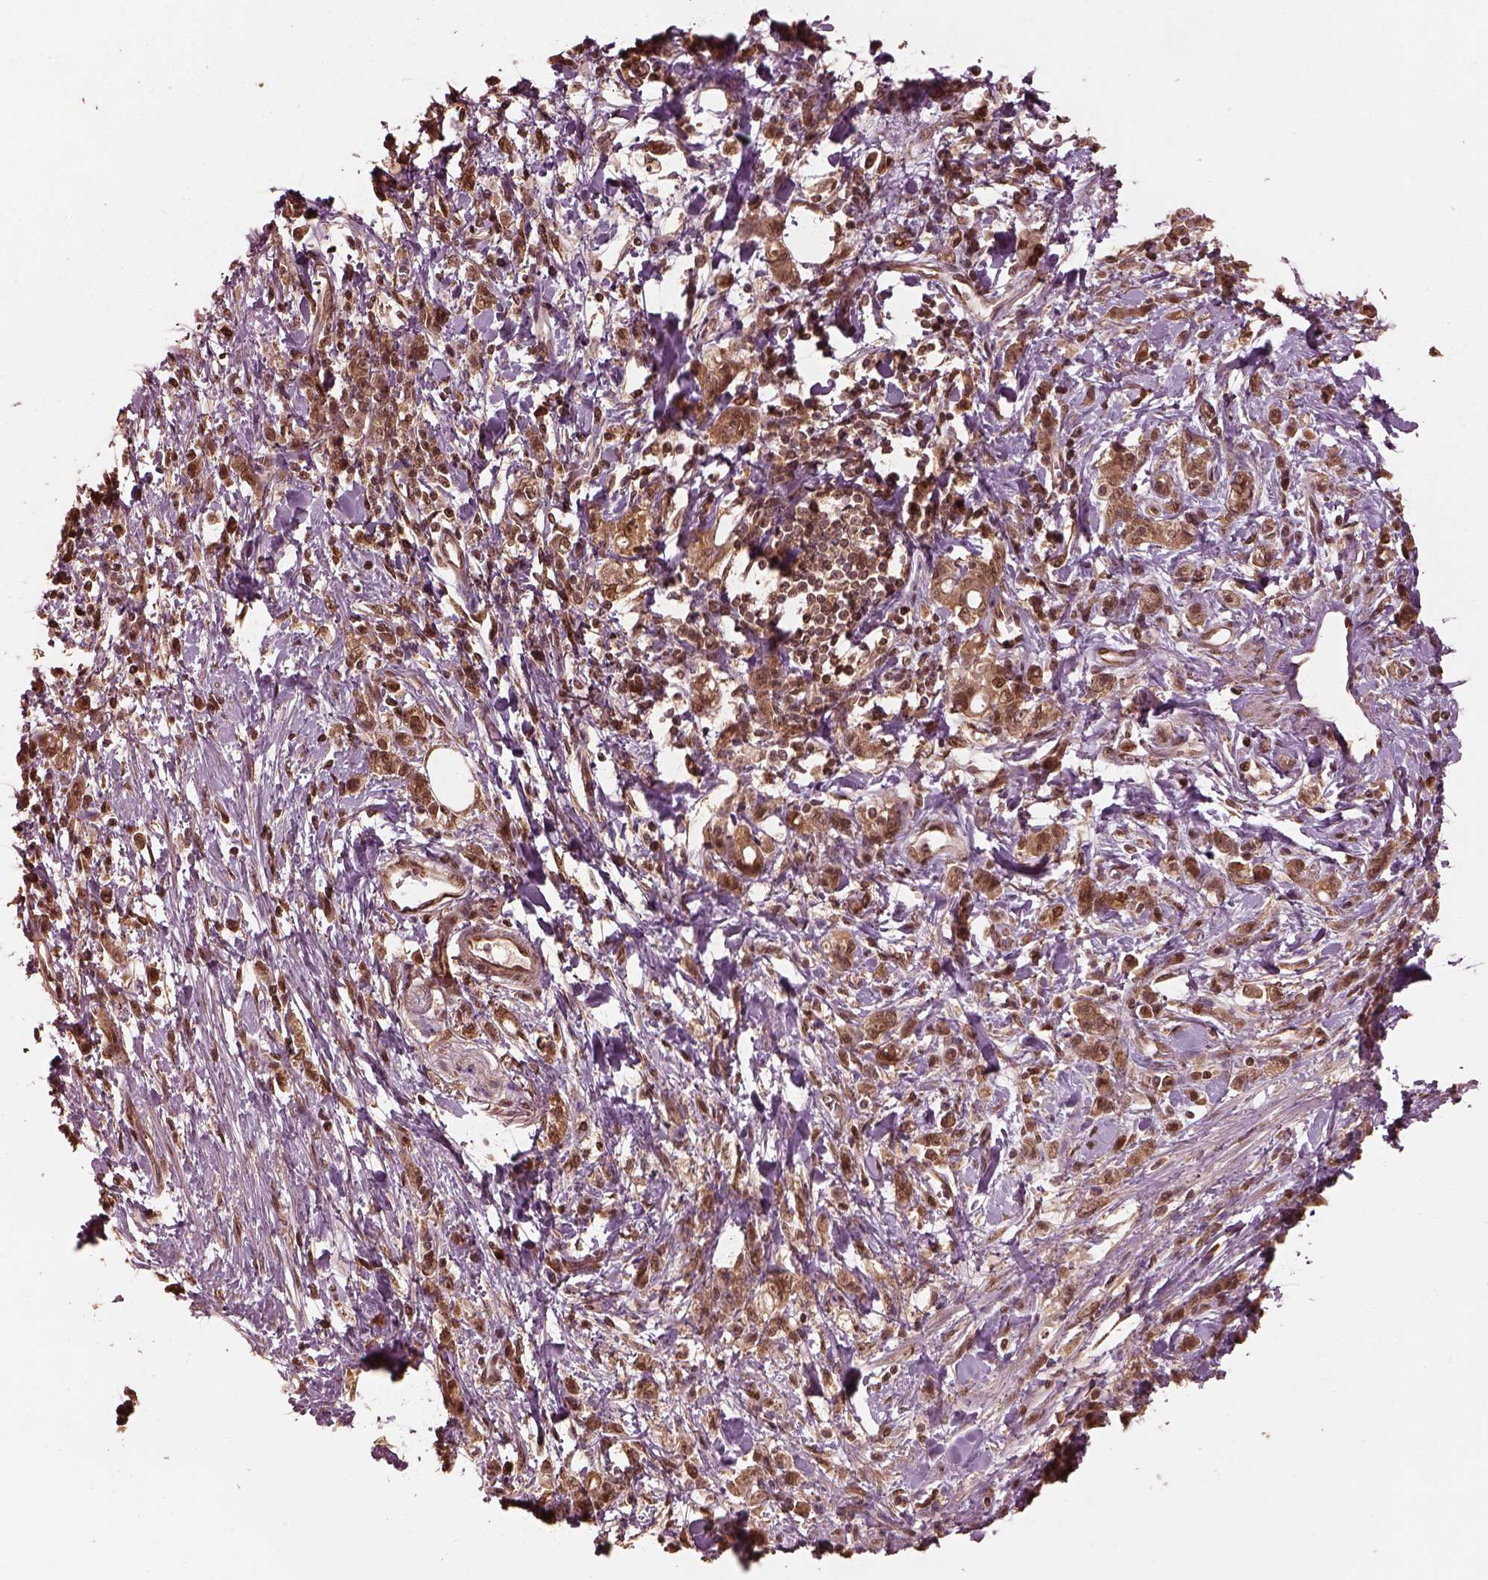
{"staining": {"intensity": "moderate", "quantity": ">75%", "location": "cytoplasmic/membranous,nuclear"}, "tissue": "stomach cancer", "cell_type": "Tumor cells", "image_type": "cancer", "snomed": [{"axis": "morphology", "description": "Adenocarcinoma, NOS"}, {"axis": "topography", "description": "Stomach"}], "caption": "The photomicrograph displays a brown stain indicating the presence of a protein in the cytoplasmic/membranous and nuclear of tumor cells in stomach cancer (adenocarcinoma).", "gene": "PSMC5", "patient": {"sex": "male", "age": 77}}